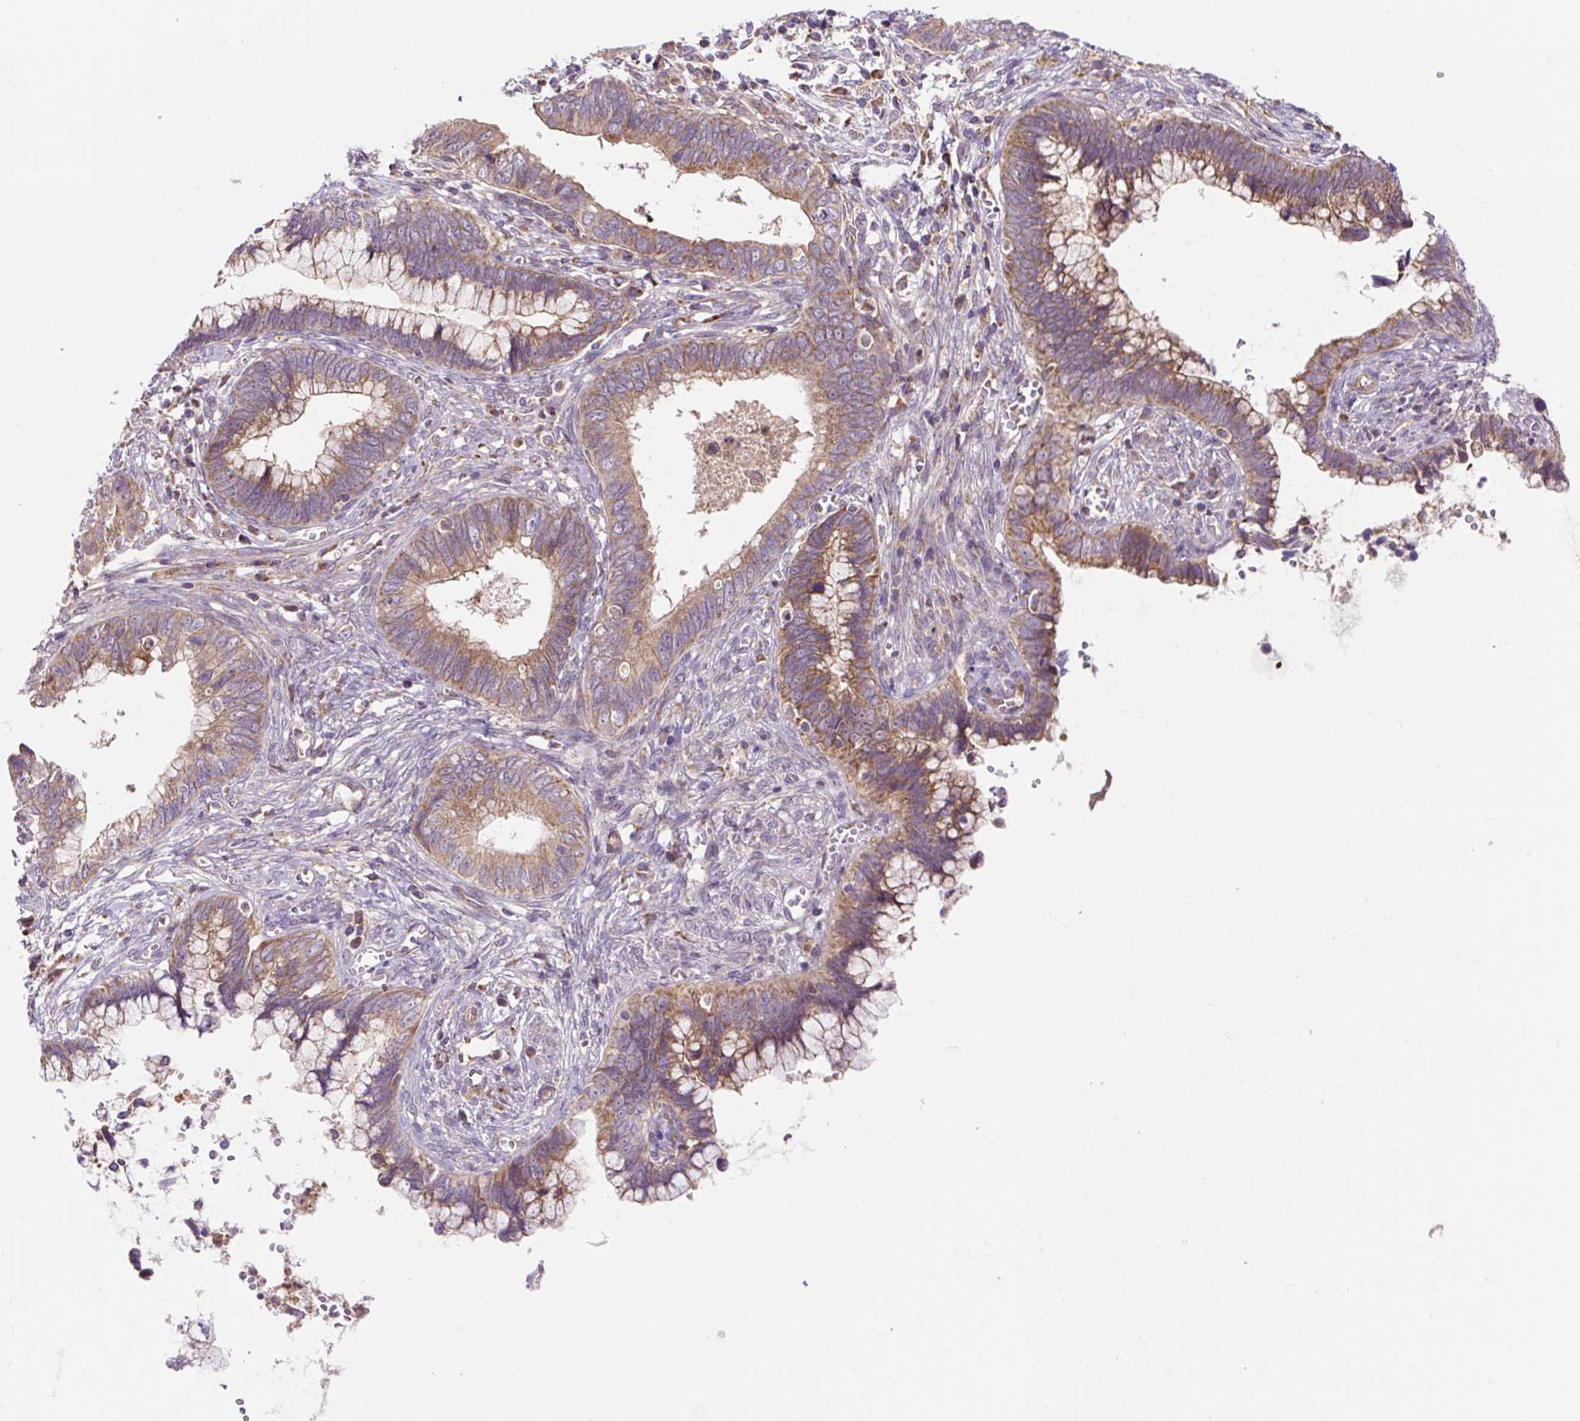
{"staining": {"intensity": "moderate", "quantity": ">75%", "location": "cytoplasmic/membranous"}, "tissue": "cervical cancer", "cell_type": "Tumor cells", "image_type": "cancer", "snomed": [{"axis": "morphology", "description": "Adenocarcinoma, NOS"}, {"axis": "topography", "description": "Cervix"}], "caption": "About >75% of tumor cells in human cervical cancer (adenocarcinoma) show moderate cytoplasmic/membranous protein staining as visualized by brown immunohistochemical staining.", "gene": "TRIAP1", "patient": {"sex": "female", "age": 44}}